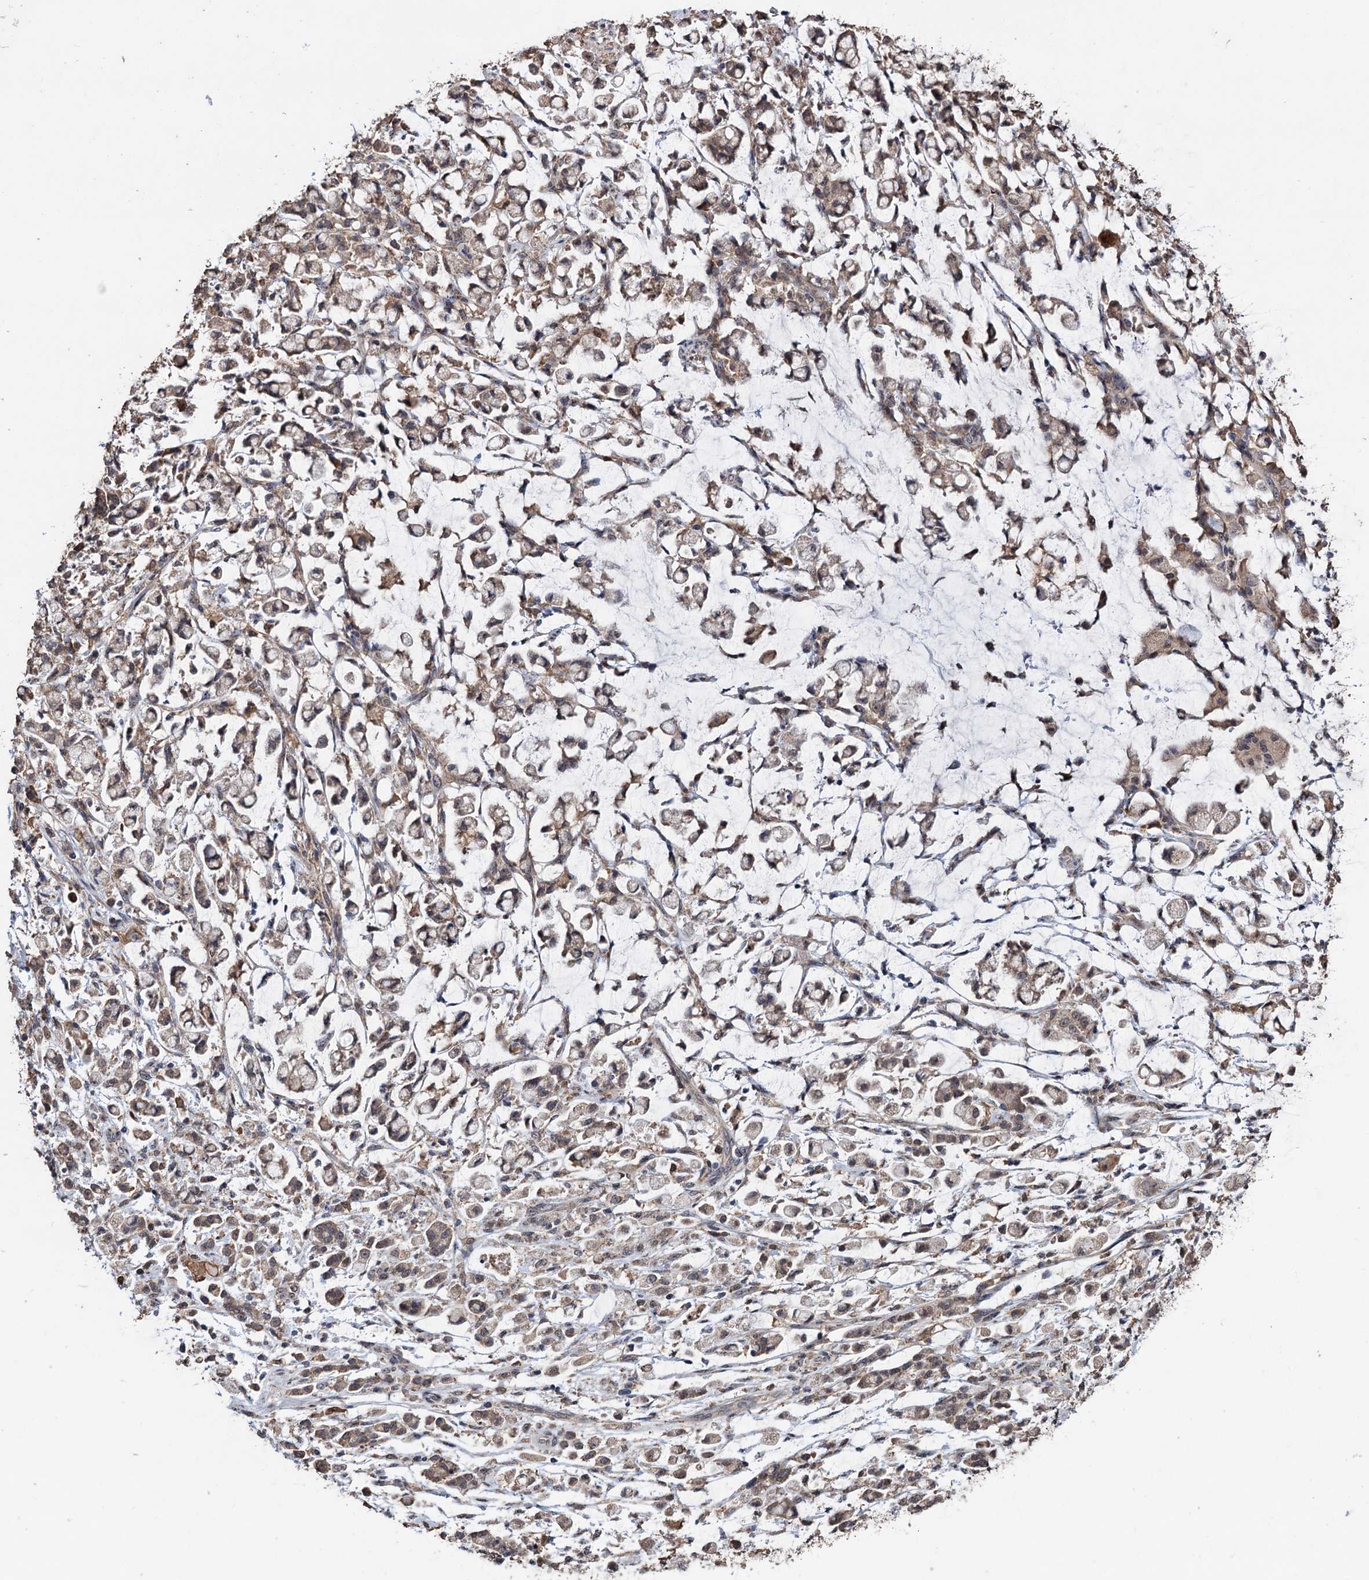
{"staining": {"intensity": "moderate", "quantity": "25%-75%", "location": "cytoplasmic/membranous"}, "tissue": "stomach cancer", "cell_type": "Tumor cells", "image_type": "cancer", "snomed": [{"axis": "morphology", "description": "Adenocarcinoma, NOS"}, {"axis": "topography", "description": "Stomach"}], "caption": "Protein expression analysis of human stomach cancer (adenocarcinoma) reveals moderate cytoplasmic/membranous expression in approximately 25%-75% of tumor cells.", "gene": "TBC1D12", "patient": {"sex": "female", "age": 60}}